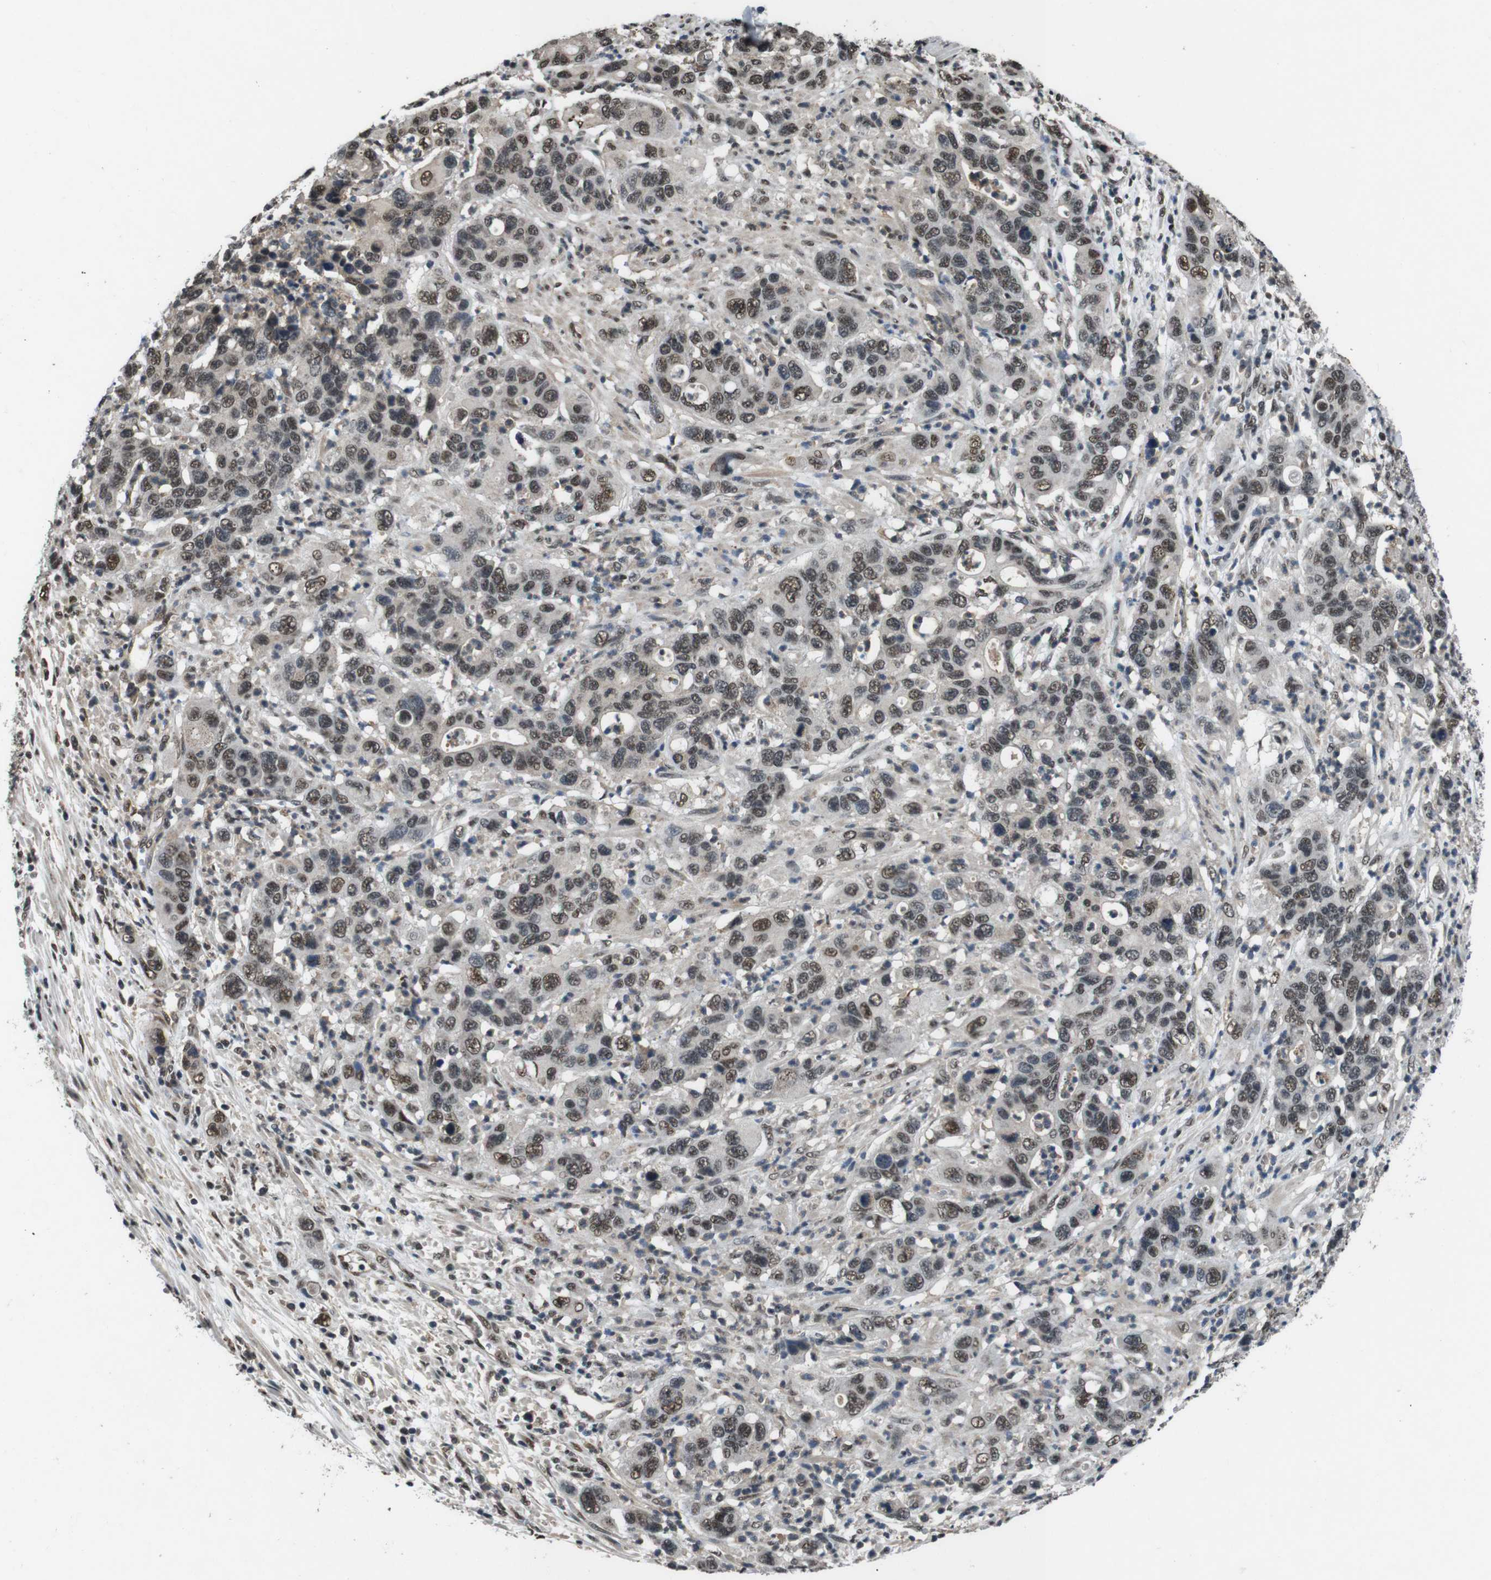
{"staining": {"intensity": "moderate", "quantity": ">75%", "location": "nuclear"}, "tissue": "pancreatic cancer", "cell_type": "Tumor cells", "image_type": "cancer", "snomed": [{"axis": "morphology", "description": "Adenocarcinoma, NOS"}, {"axis": "topography", "description": "Pancreas"}], "caption": "Immunohistochemistry (IHC) image of neoplastic tissue: human pancreatic cancer stained using immunohistochemistry (IHC) shows medium levels of moderate protein expression localized specifically in the nuclear of tumor cells, appearing as a nuclear brown color.", "gene": "NR4A2", "patient": {"sex": "female", "age": 71}}